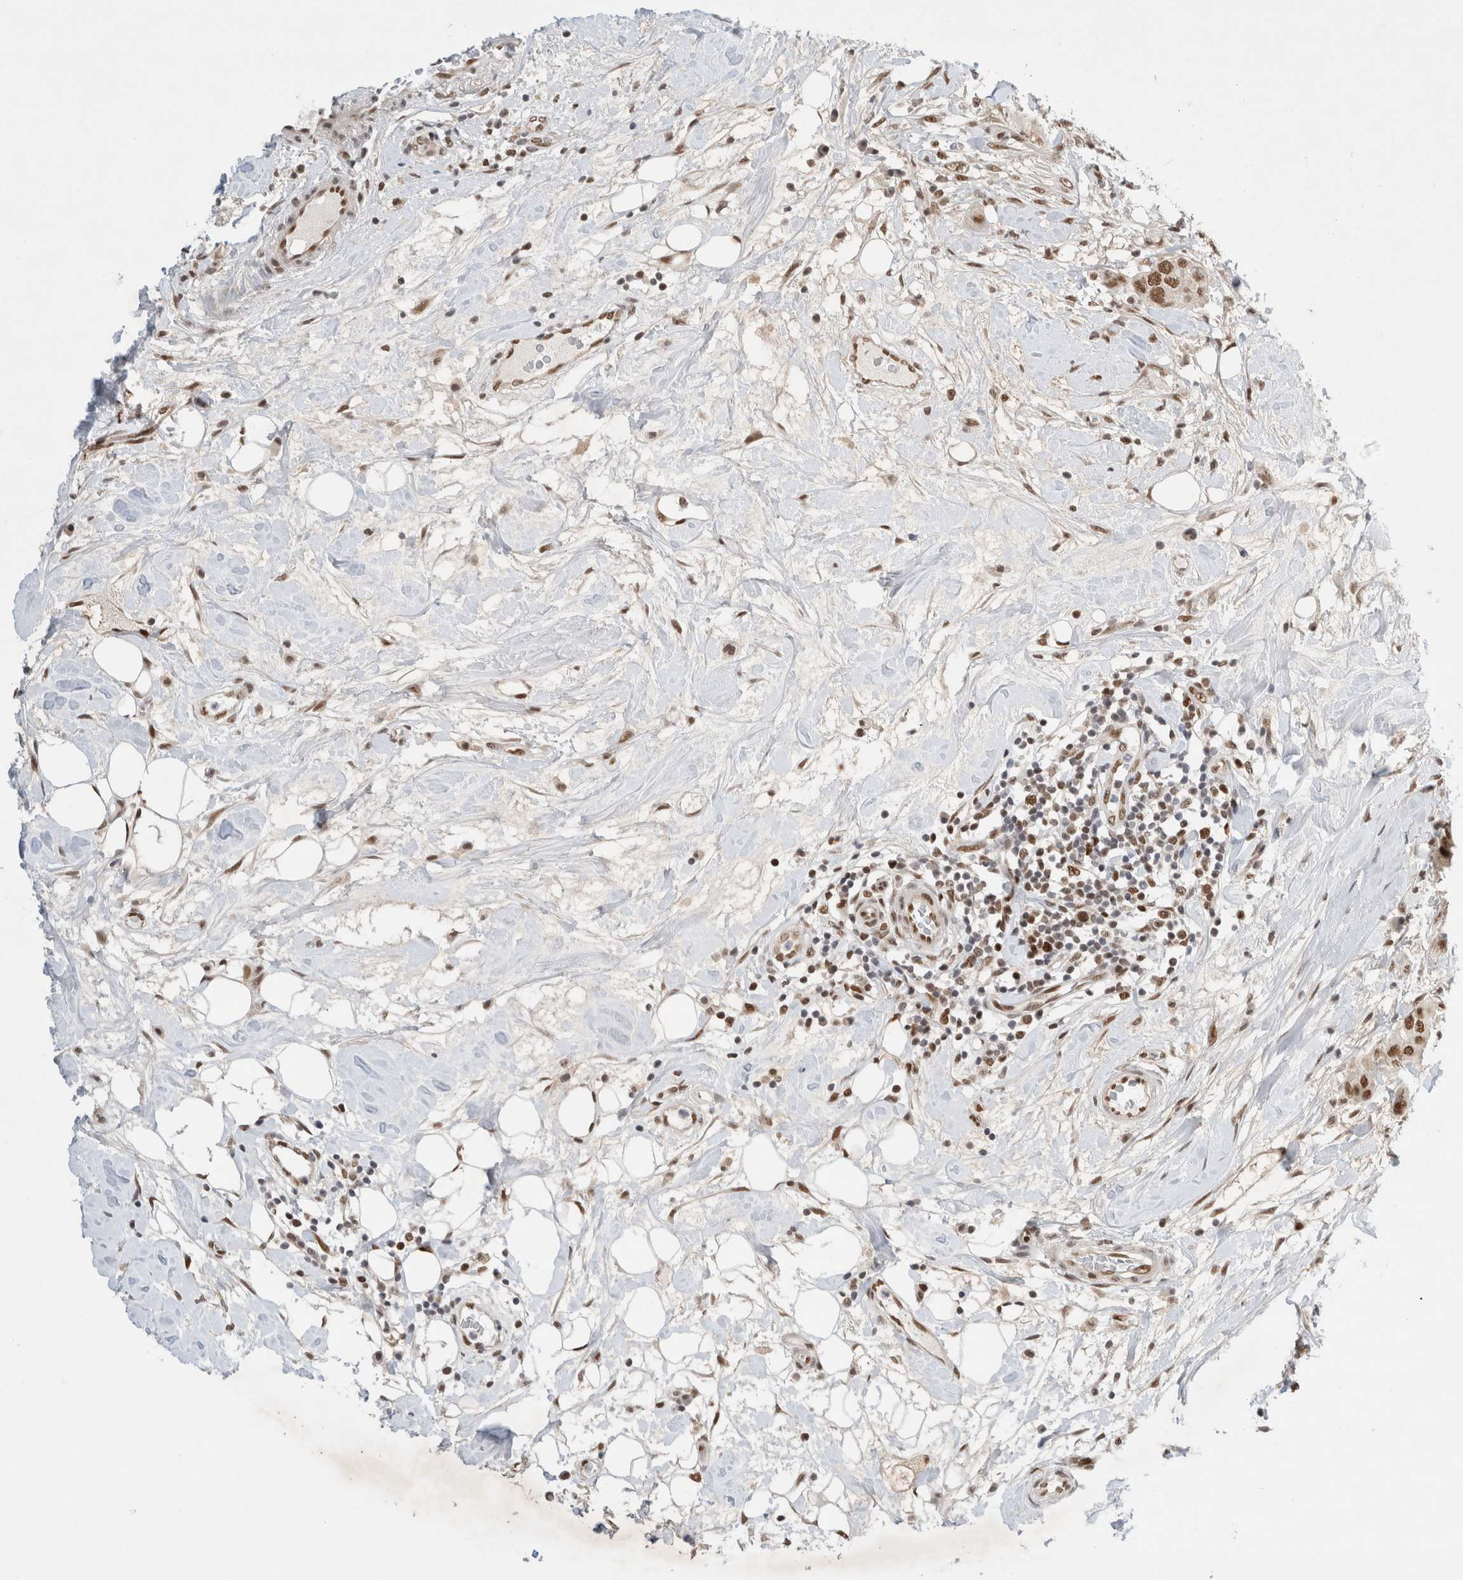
{"staining": {"intensity": "moderate", "quantity": ">75%", "location": "nuclear"}, "tissue": "breast cancer", "cell_type": "Tumor cells", "image_type": "cancer", "snomed": [{"axis": "morphology", "description": "Duct carcinoma"}, {"axis": "topography", "description": "Breast"}], "caption": "IHC (DAB) staining of human breast infiltrating ductal carcinoma exhibits moderate nuclear protein expression in about >75% of tumor cells.", "gene": "GTF2I", "patient": {"sex": "female", "age": 40}}